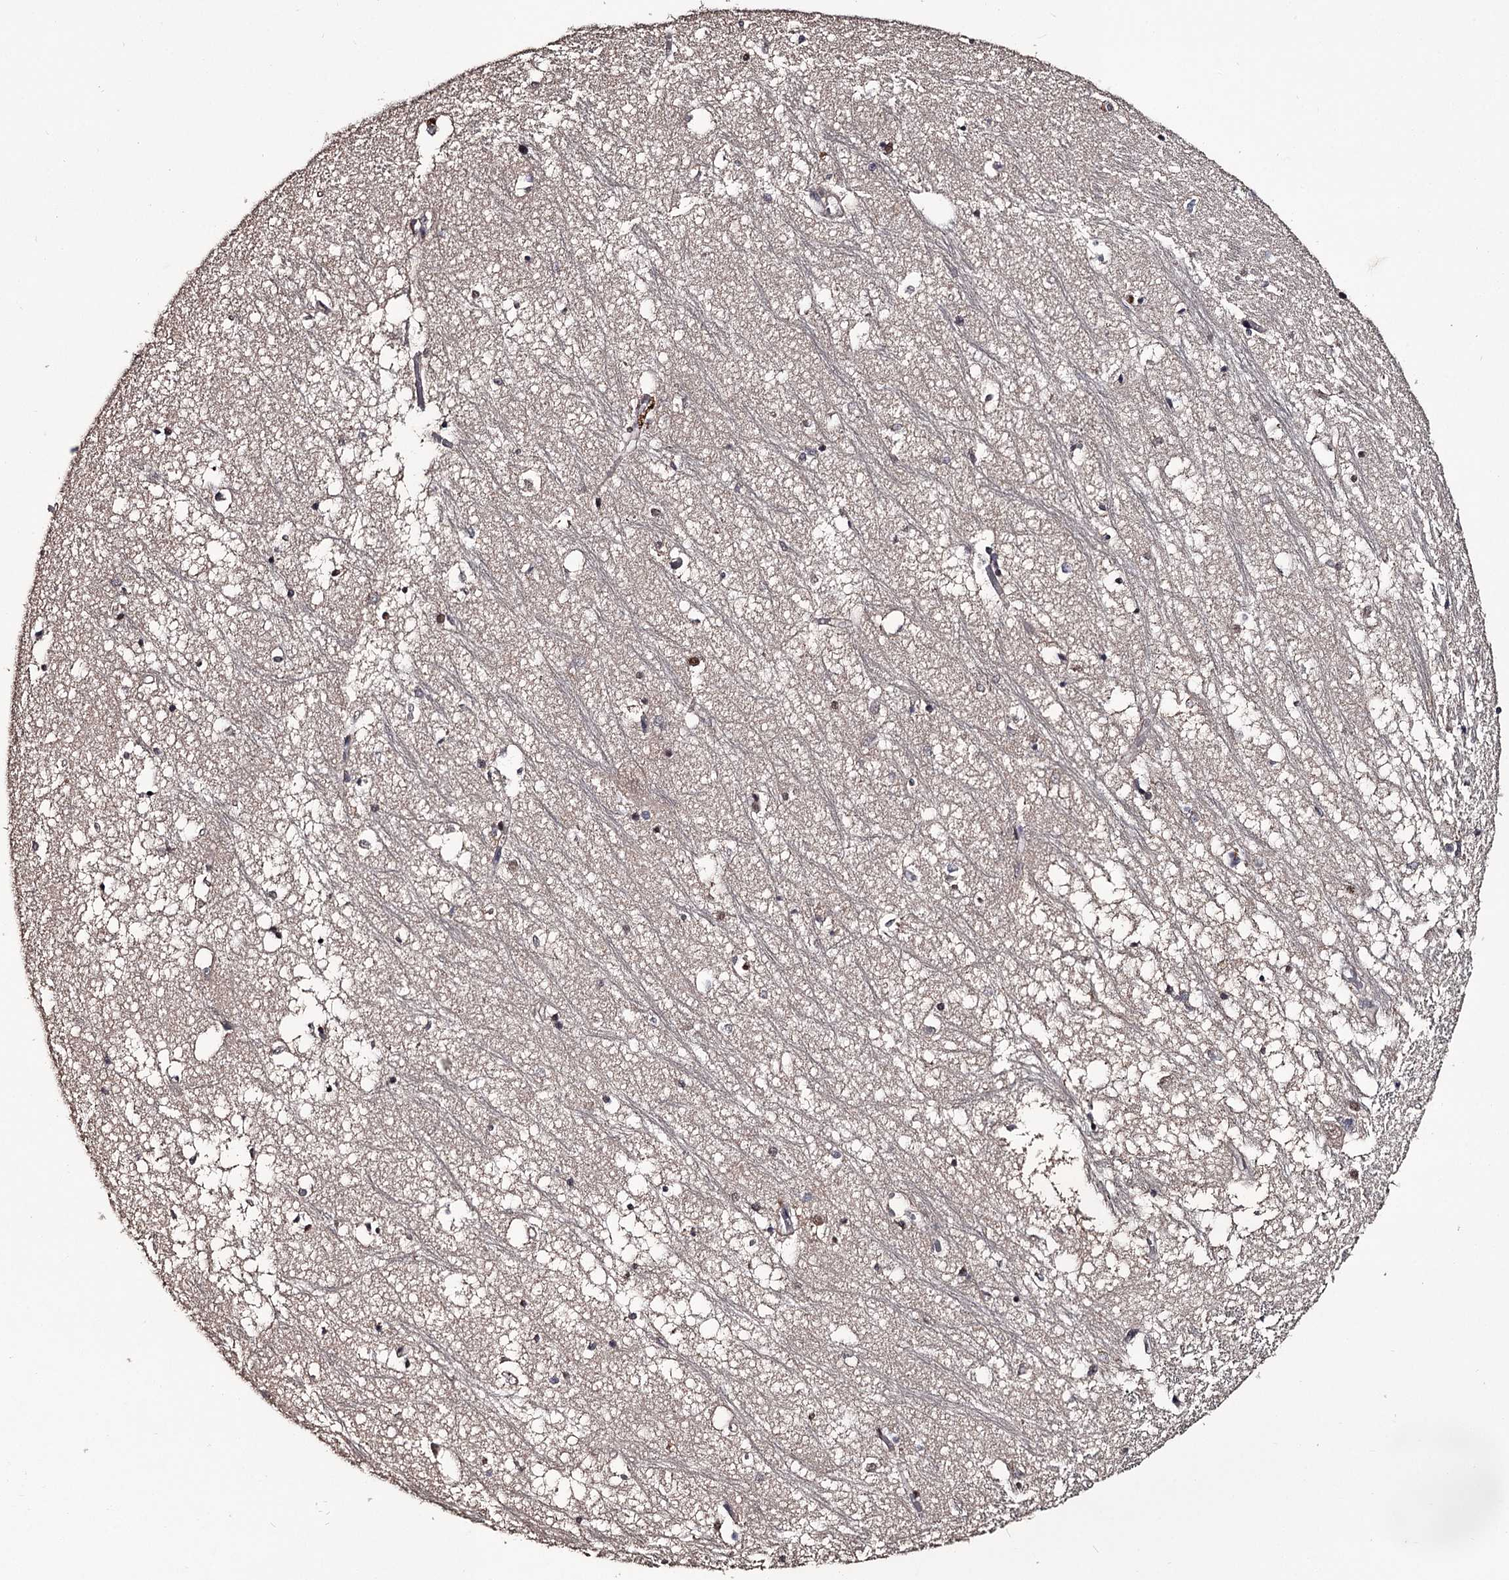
{"staining": {"intensity": "moderate", "quantity": "<25%", "location": "nuclear"}, "tissue": "hippocampus", "cell_type": "Glial cells", "image_type": "normal", "snomed": [{"axis": "morphology", "description": "Normal tissue, NOS"}, {"axis": "topography", "description": "Hippocampus"}], "caption": "Protein staining of unremarkable hippocampus demonstrates moderate nuclear staining in about <25% of glial cells.", "gene": "PRPF40B", "patient": {"sex": "male", "age": 70}}